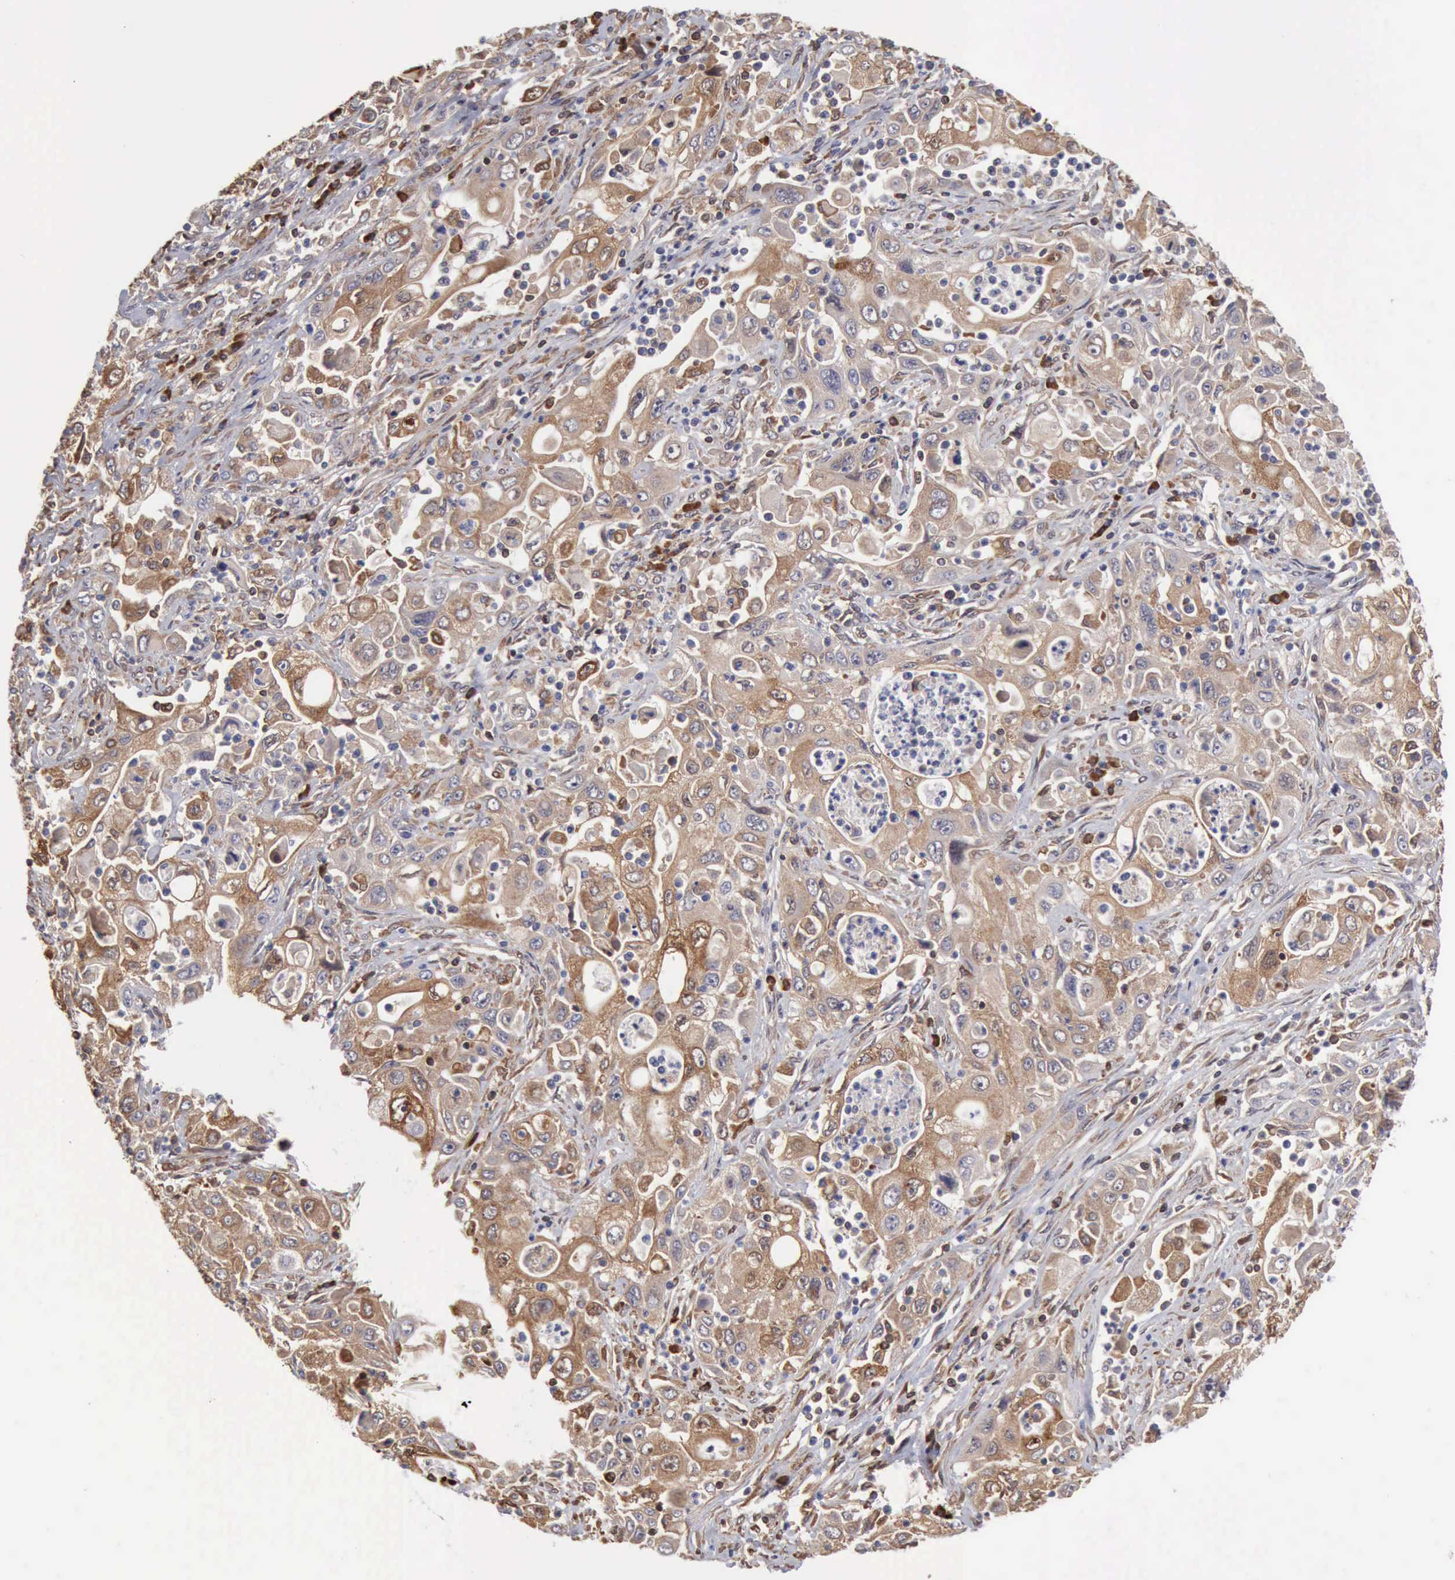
{"staining": {"intensity": "moderate", "quantity": ">75%", "location": "cytoplasmic/membranous"}, "tissue": "pancreatic cancer", "cell_type": "Tumor cells", "image_type": "cancer", "snomed": [{"axis": "morphology", "description": "Adenocarcinoma, NOS"}, {"axis": "topography", "description": "Pancreas"}], "caption": "Pancreatic cancer (adenocarcinoma) stained with DAB (3,3'-diaminobenzidine) immunohistochemistry (IHC) reveals medium levels of moderate cytoplasmic/membranous positivity in approximately >75% of tumor cells. Using DAB (brown) and hematoxylin (blue) stains, captured at high magnification using brightfield microscopy.", "gene": "APOL2", "patient": {"sex": "male", "age": 70}}